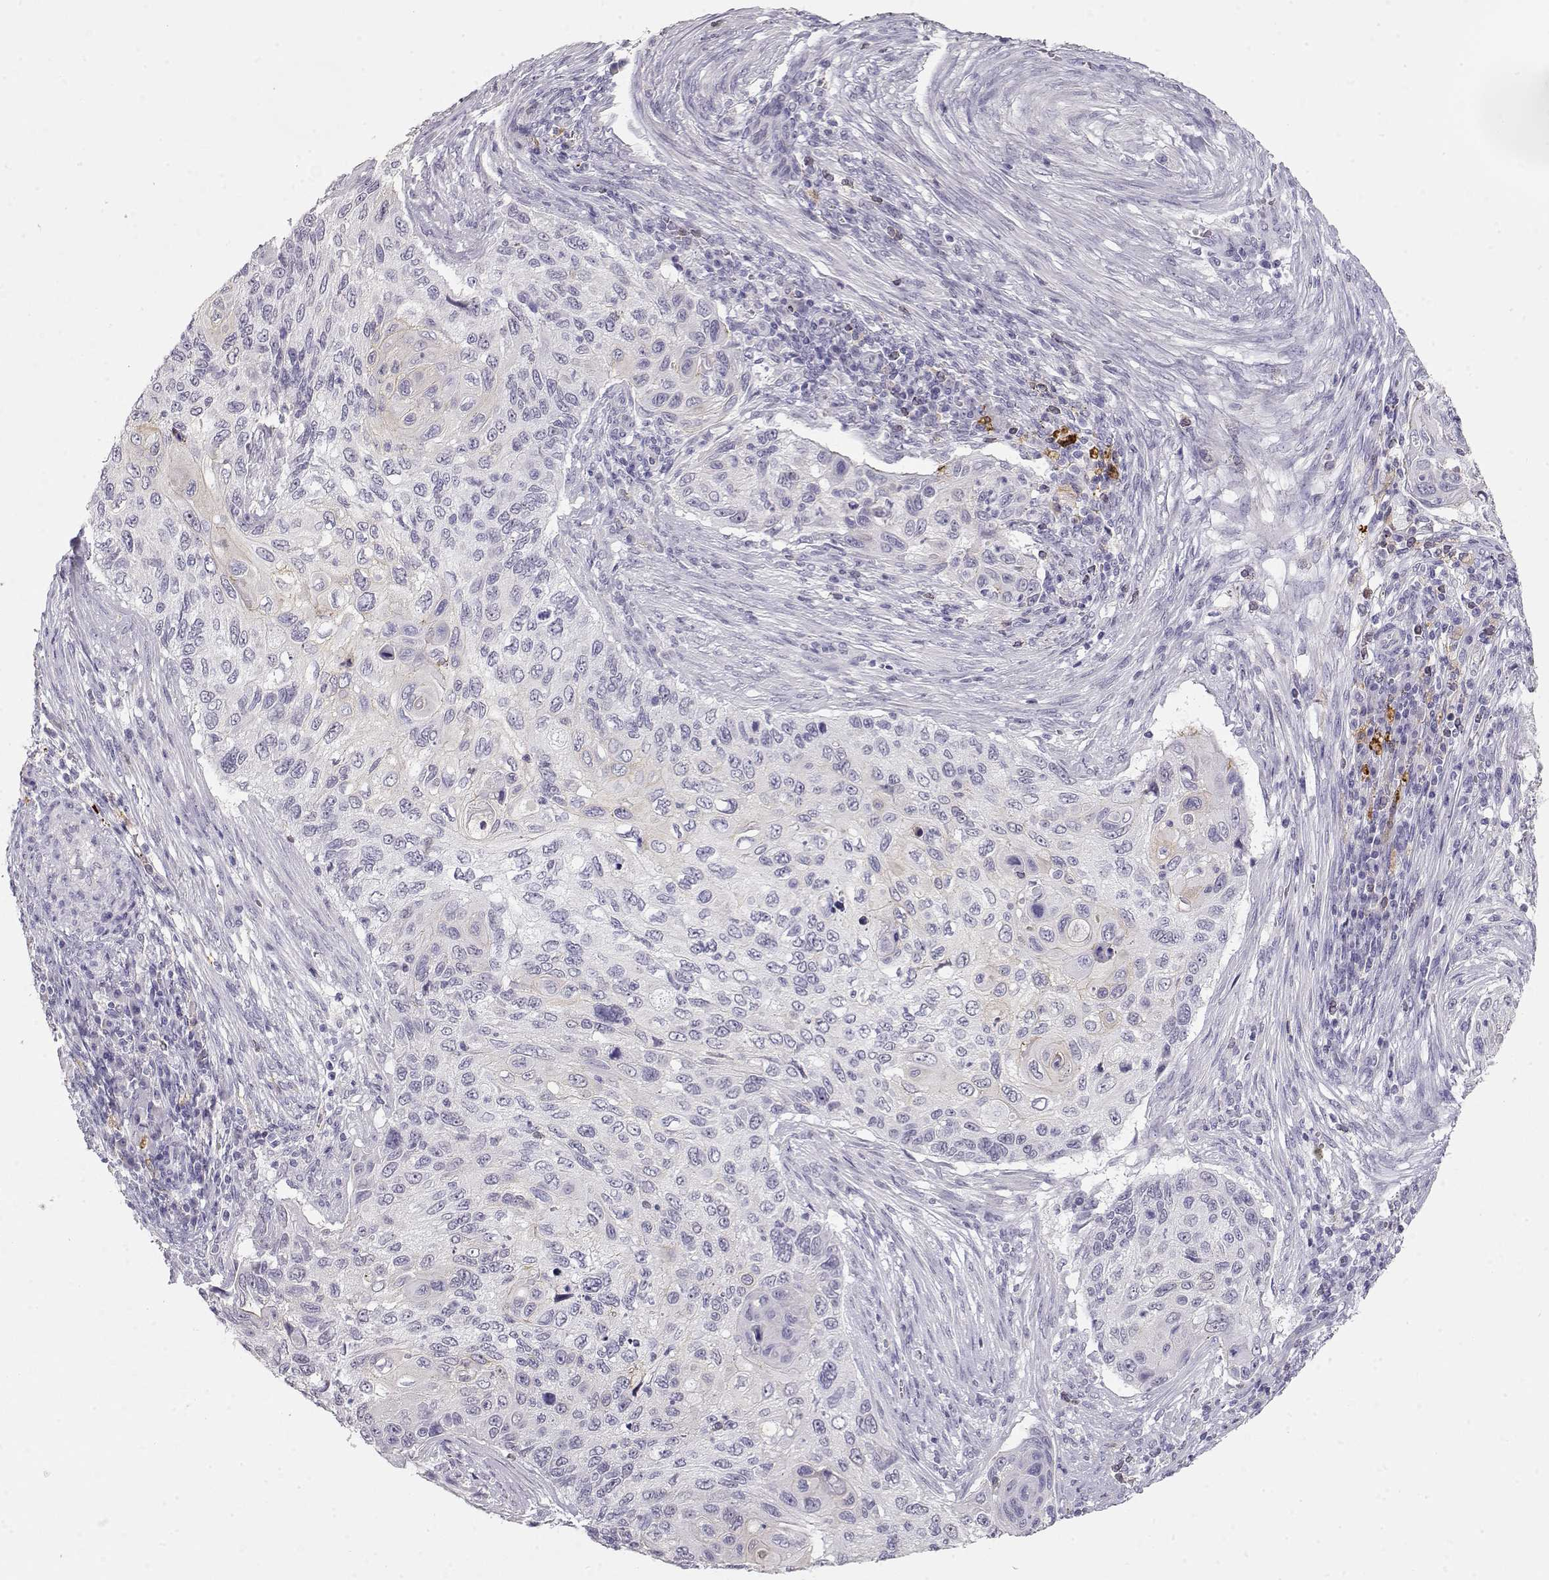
{"staining": {"intensity": "weak", "quantity": "<25%", "location": "cytoplasmic/membranous"}, "tissue": "cervical cancer", "cell_type": "Tumor cells", "image_type": "cancer", "snomed": [{"axis": "morphology", "description": "Squamous cell carcinoma, NOS"}, {"axis": "topography", "description": "Cervix"}], "caption": "The photomicrograph shows no significant expression in tumor cells of cervical cancer.", "gene": "NUTM1", "patient": {"sex": "female", "age": 70}}